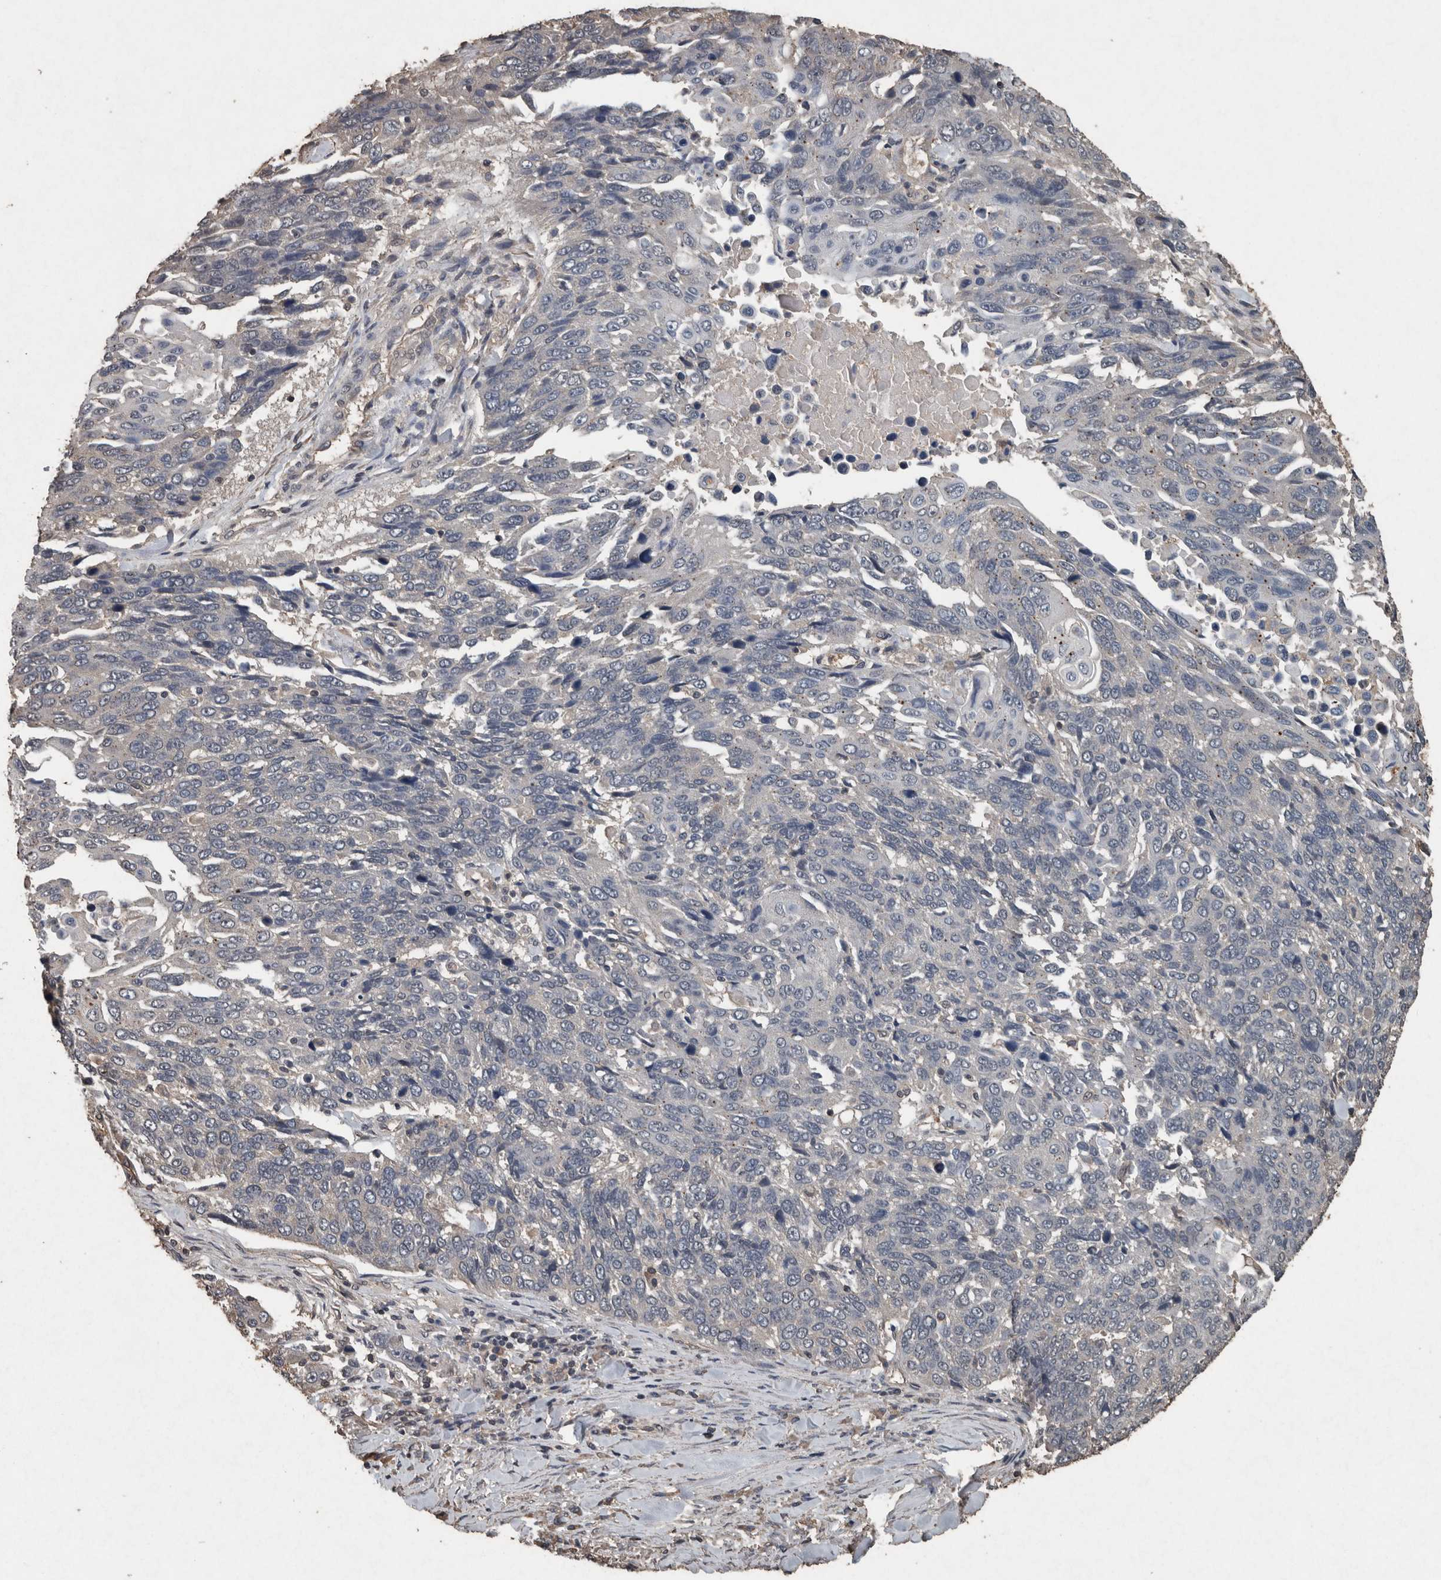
{"staining": {"intensity": "negative", "quantity": "none", "location": "none"}, "tissue": "lung cancer", "cell_type": "Tumor cells", "image_type": "cancer", "snomed": [{"axis": "morphology", "description": "Squamous cell carcinoma, NOS"}, {"axis": "topography", "description": "Lung"}], "caption": "Immunohistochemical staining of lung cancer shows no significant staining in tumor cells. (IHC, brightfield microscopy, high magnification).", "gene": "FGFRL1", "patient": {"sex": "male", "age": 66}}